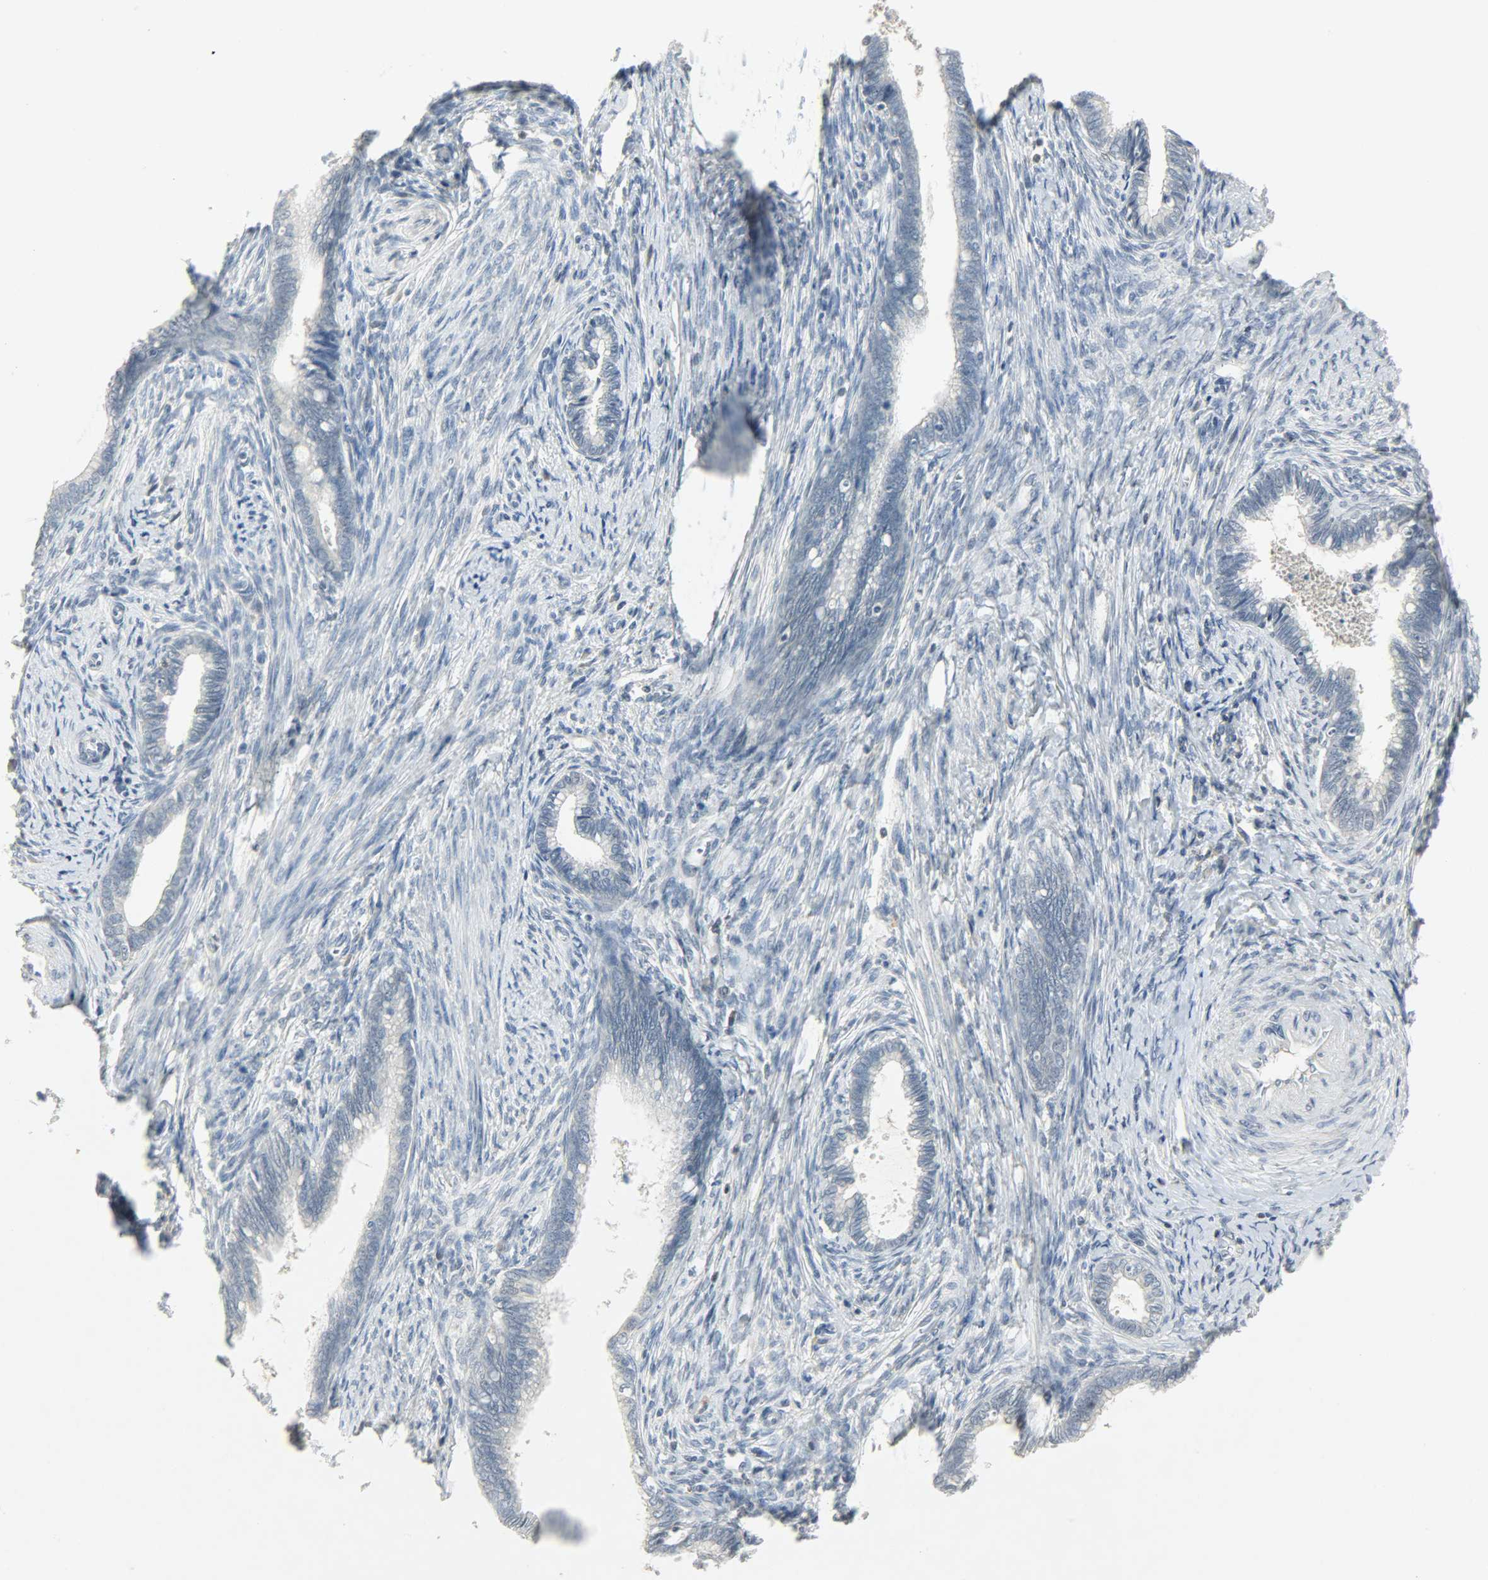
{"staining": {"intensity": "negative", "quantity": "none", "location": "none"}, "tissue": "cervical cancer", "cell_type": "Tumor cells", "image_type": "cancer", "snomed": [{"axis": "morphology", "description": "Adenocarcinoma, NOS"}, {"axis": "topography", "description": "Cervix"}], "caption": "Tumor cells are negative for brown protein staining in cervical adenocarcinoma. (Immunohistochemistry (ihc), brightfield microscopy, high magnification).", "gene": "CAMK4", "patient": {"sex": "female", "age": 44}}